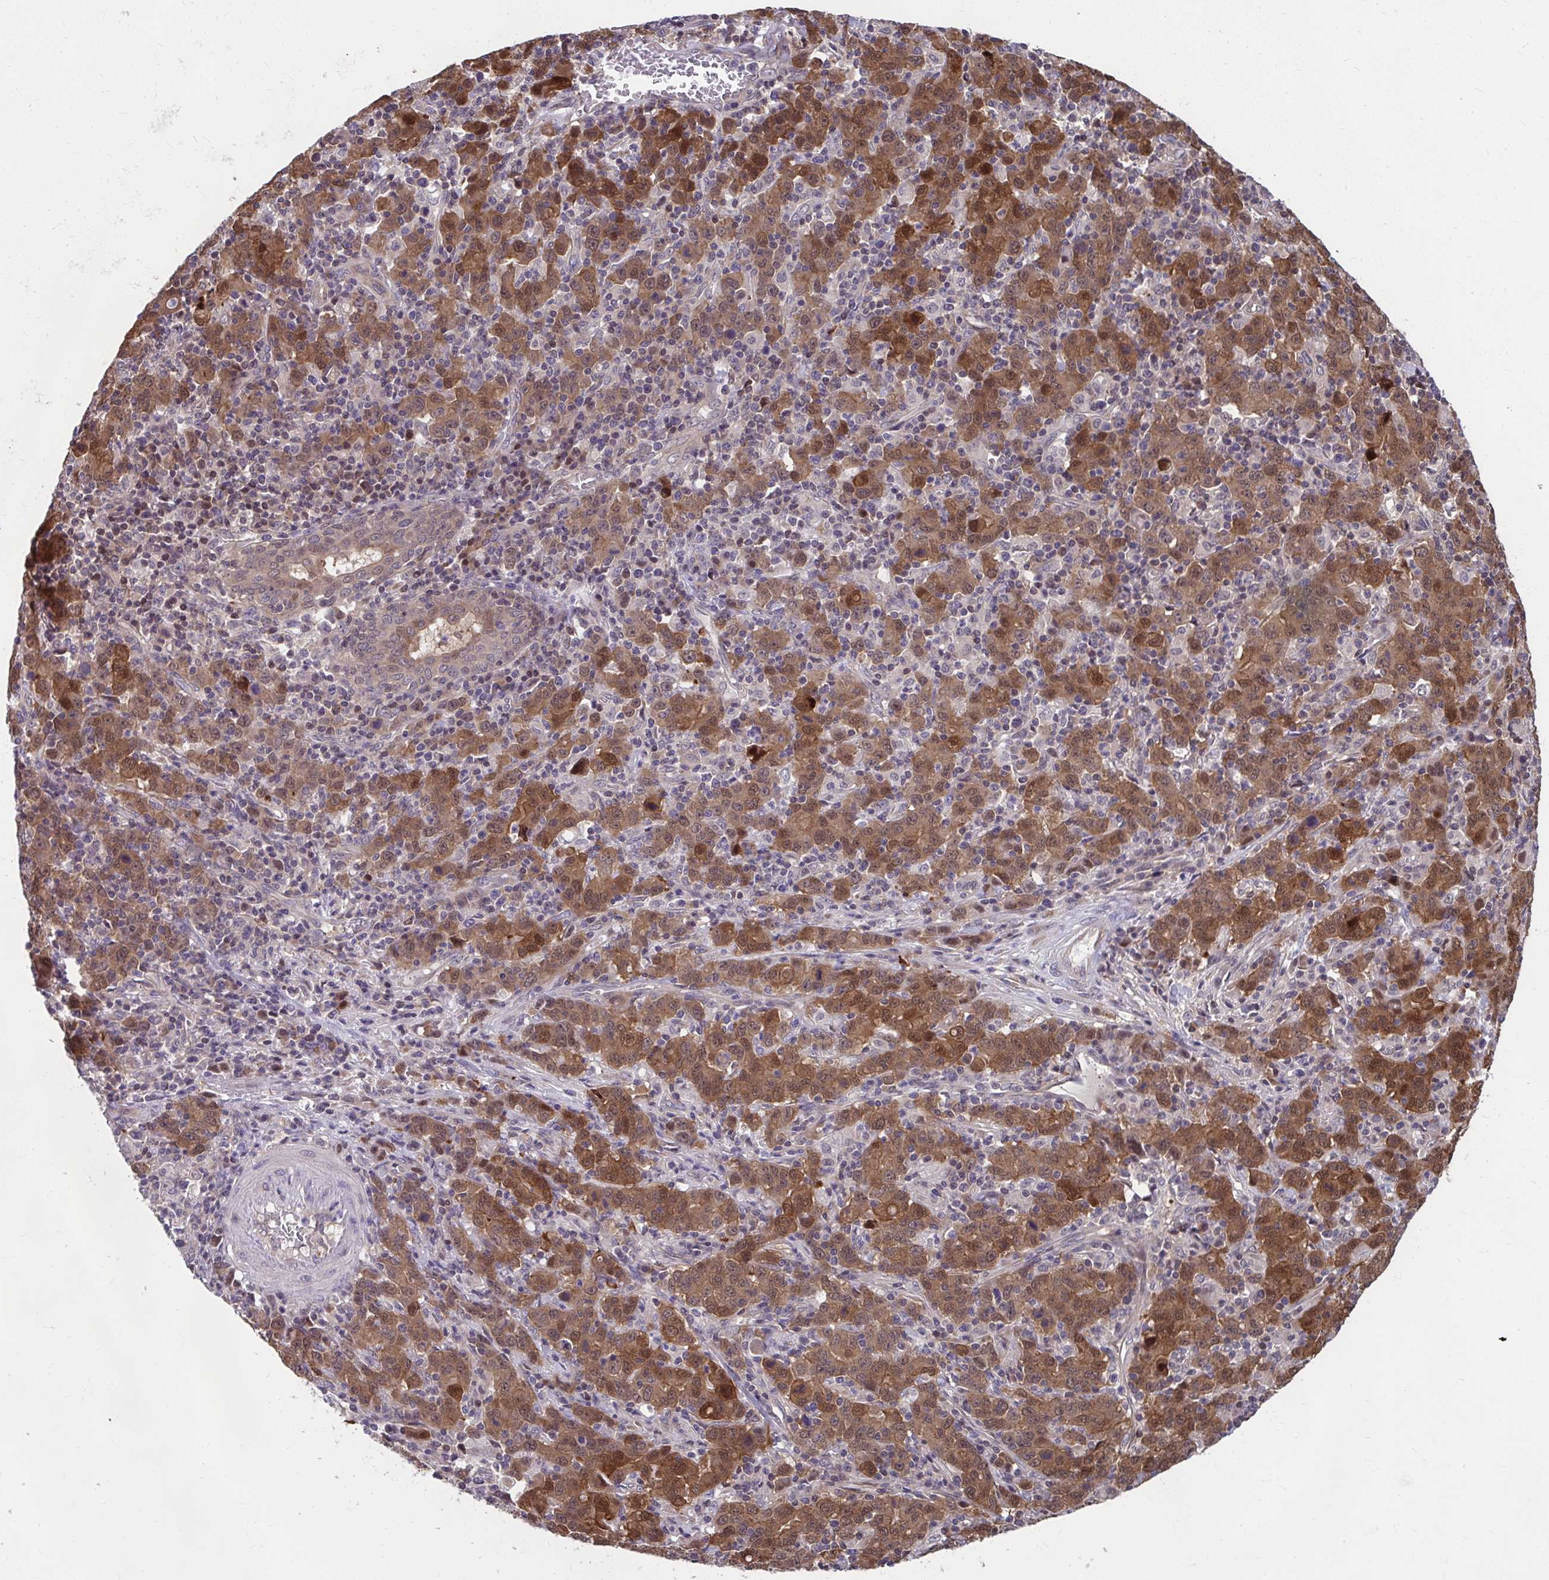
{"staining": {"intensity": "moderate", "quantity": ">75%", "location": "cytoplasmic/membranous,nuclear"}, "tissue": "stomach cancer", "cell_type": "Tumor cells", "image_type": "cancer", "snomed": [{"axis": "morphology", "description": "Adenocarcinoma, NOS"}, {"axis": "topography", "description": "Stomach, upper"}], "caption": "Human stomach adenocarcinoma stained with a brown dye displays moderate cytoplasmic/membranous and nuclear positive positivity in approximately >75% of tumor cells.", "gene": "PCDHB7", "patient": {"sex": "male", "age": 69}}